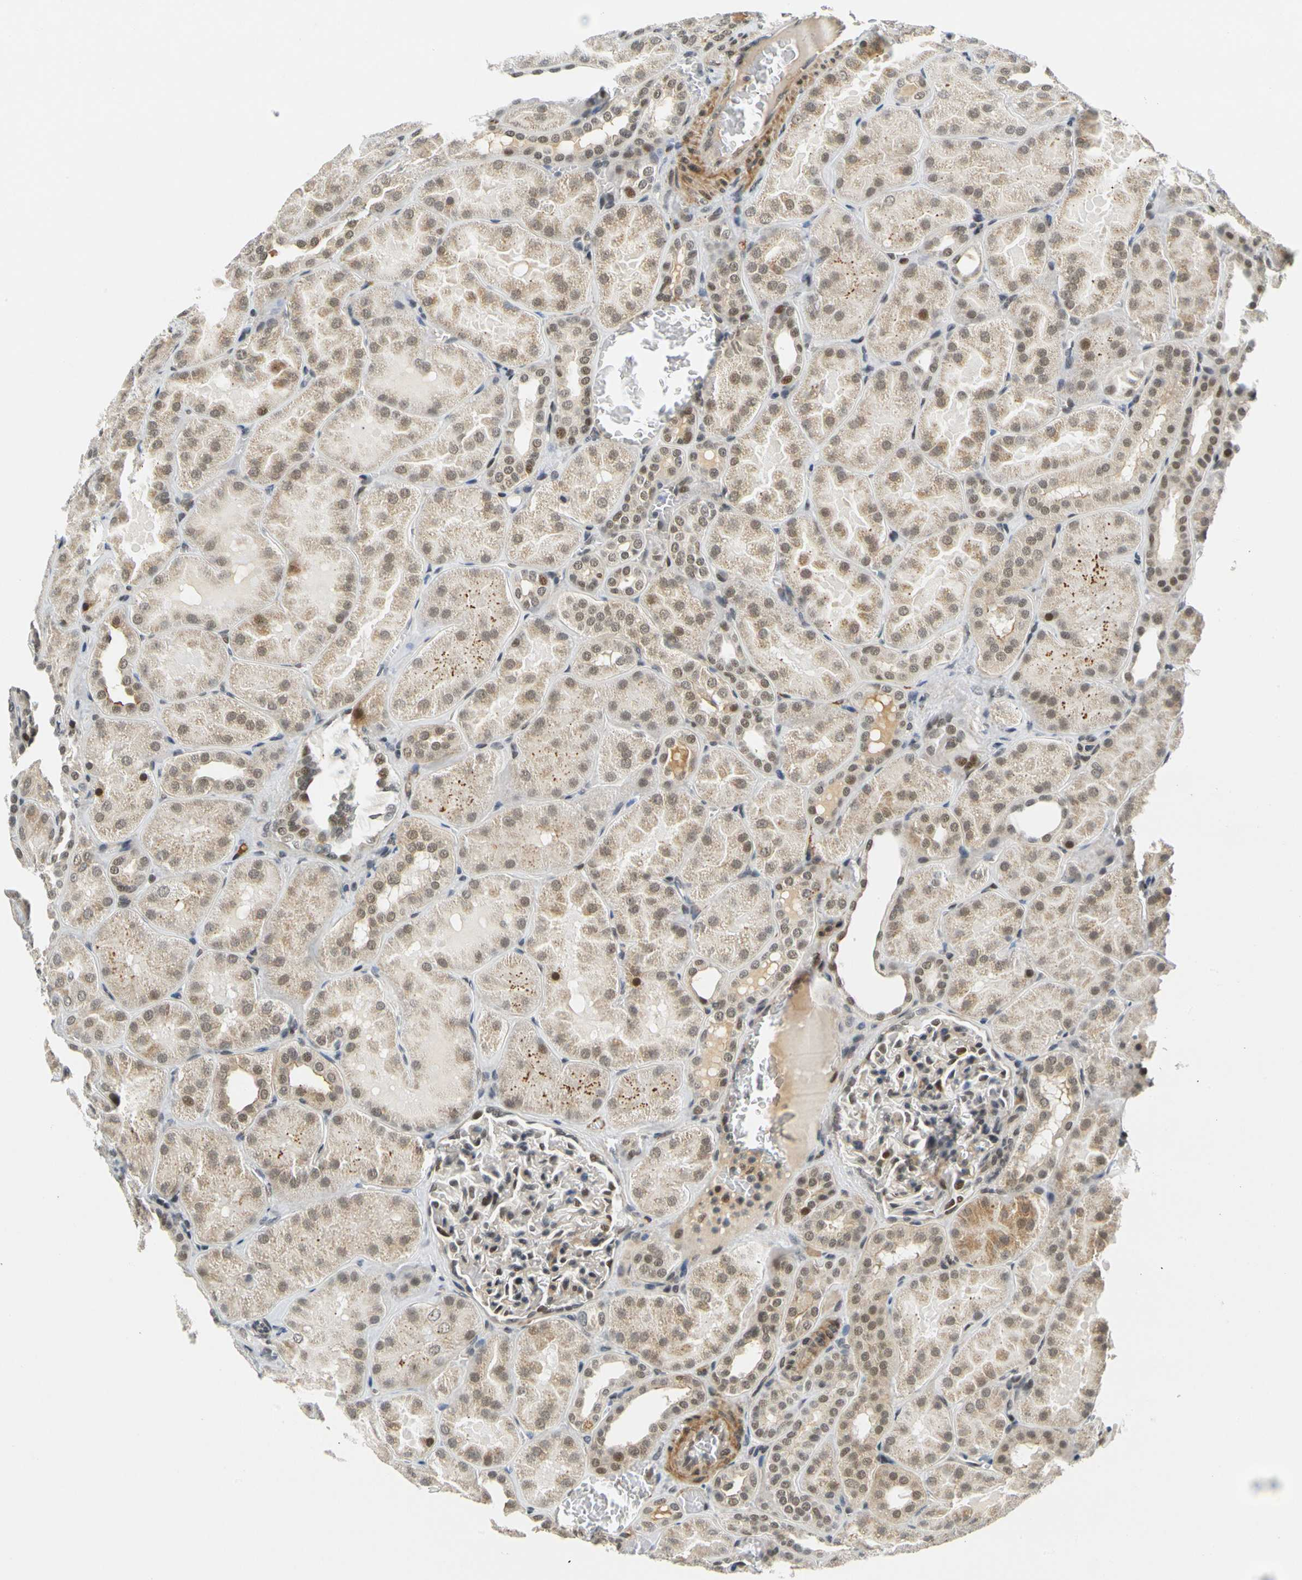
{"staining": {"intensity": "weak", "quantity": "25%-75%", "location": "cytoplasmic/membranous,nuclear"}, "tissue": "kidney", "cell_type": "Cells in glomeruli", "image_type": "normal", "snomed": [{"axis": "morphology", "description": "Normal tissue, NOS"}, {"axis": "topography", "description": "Kidney"}], "caption": "Kidney stained with IHC reveals weak cytoplasmic/membranous,nuclear expression in about 25%-75% of cells in glomeruli. The staining was performed using DAB (3,3'-diaminobenzidine), with brown indicating positive protein expression. Nuclei are stained blue with hematoxylin.", "gene": "POGZ", "patient": {"sex": "male", "age": 28}}